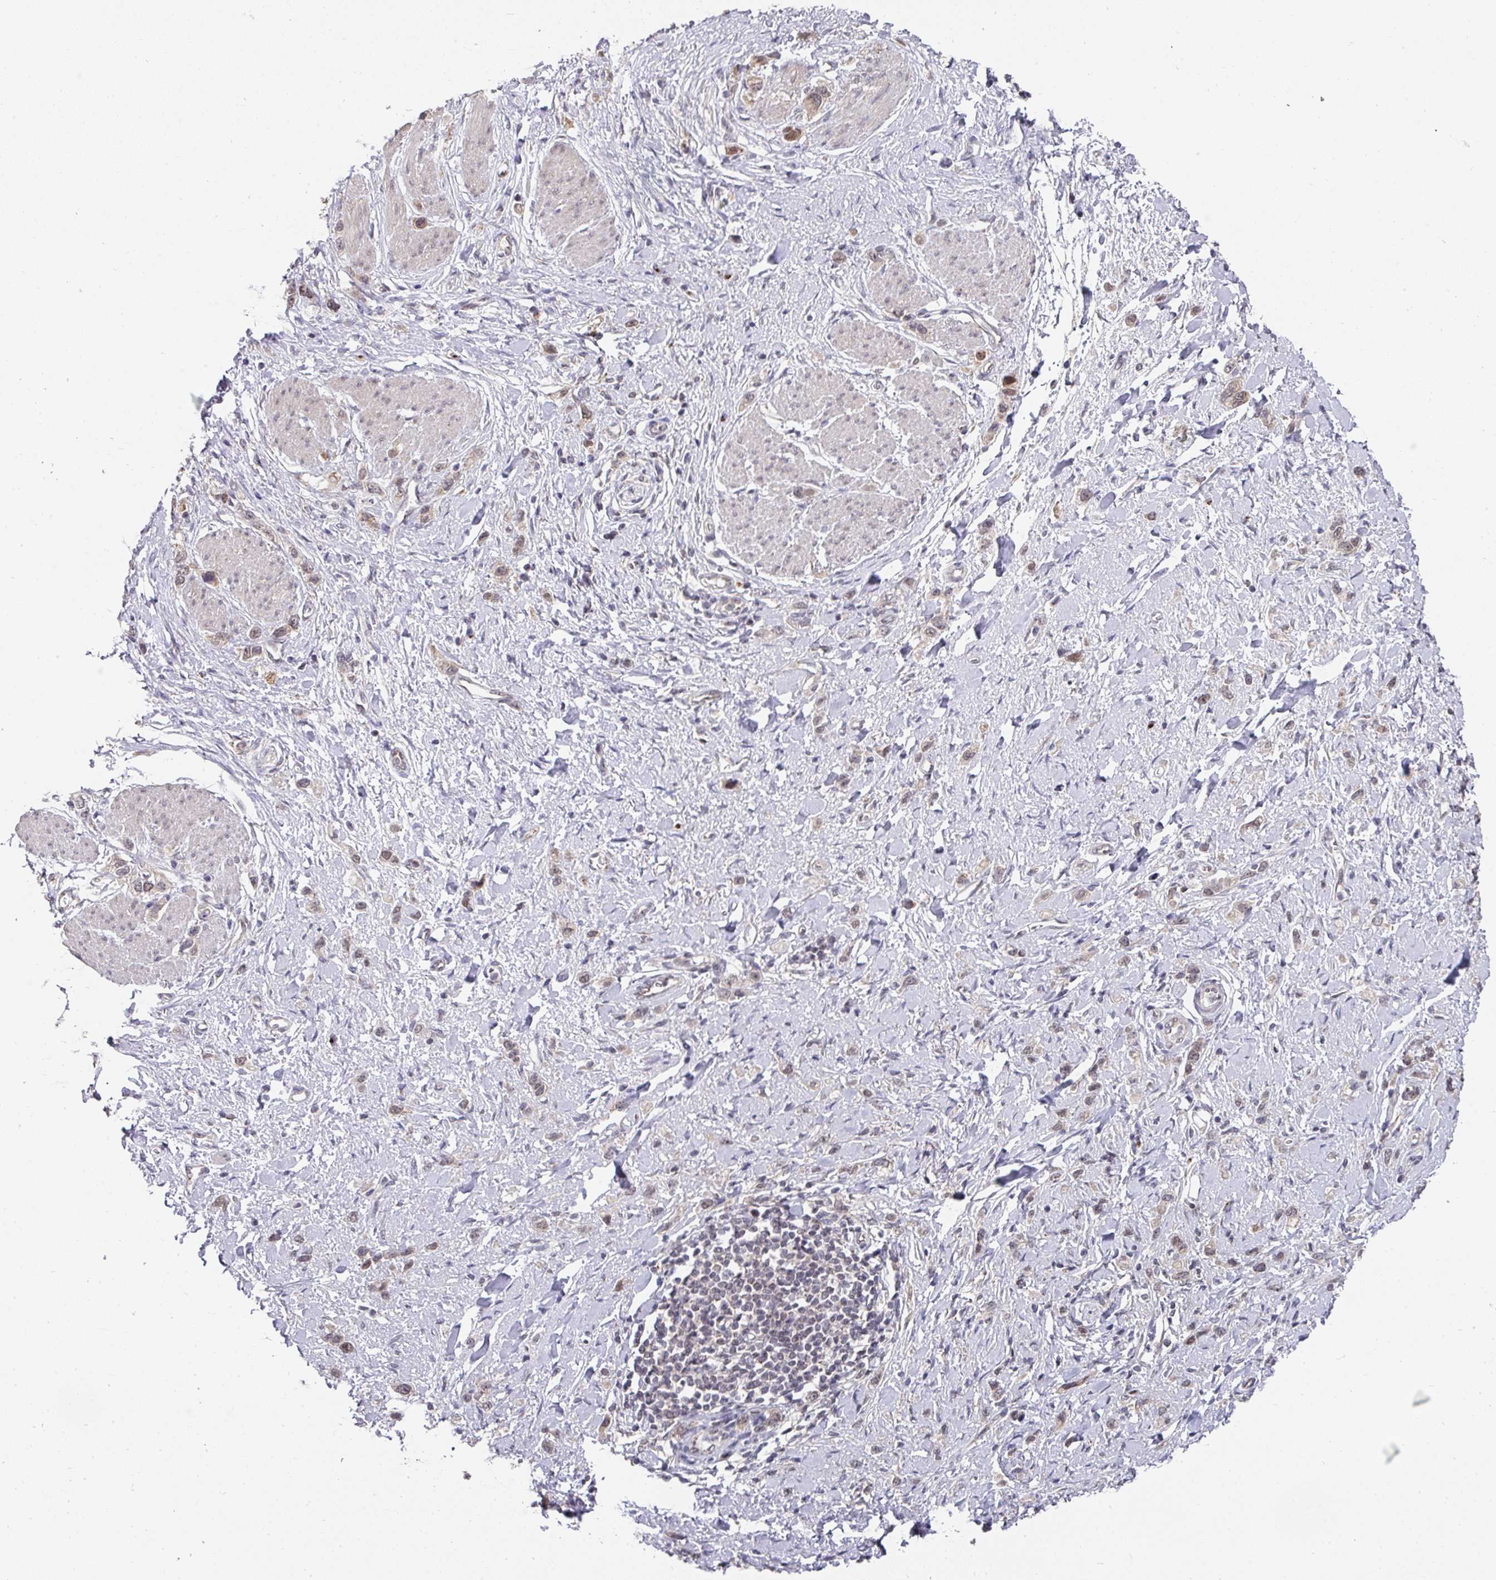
{"staining": {"intensity": "weak", "quantity": "25%-75%", "location": "nuclear"}, "tissue": "stomach cancer", "cell_type": "Tumor cells", "image_type": "cancer", "snomed": [{"axis": "morphology", "description": "Adenocarcinoma, NOS"}, {"axis": "topography", "description": "Stomach"}], "caption": "Immunohistochemistry (DAB (3,3'-diaminobenzidine)) staining of stomach adenocarcinoma exhibits weak nuclear protein positivity in about 25%-75% of tumor cells.", "gene": "C18orf25", "patient": {"sex": "female", "age": 65}}